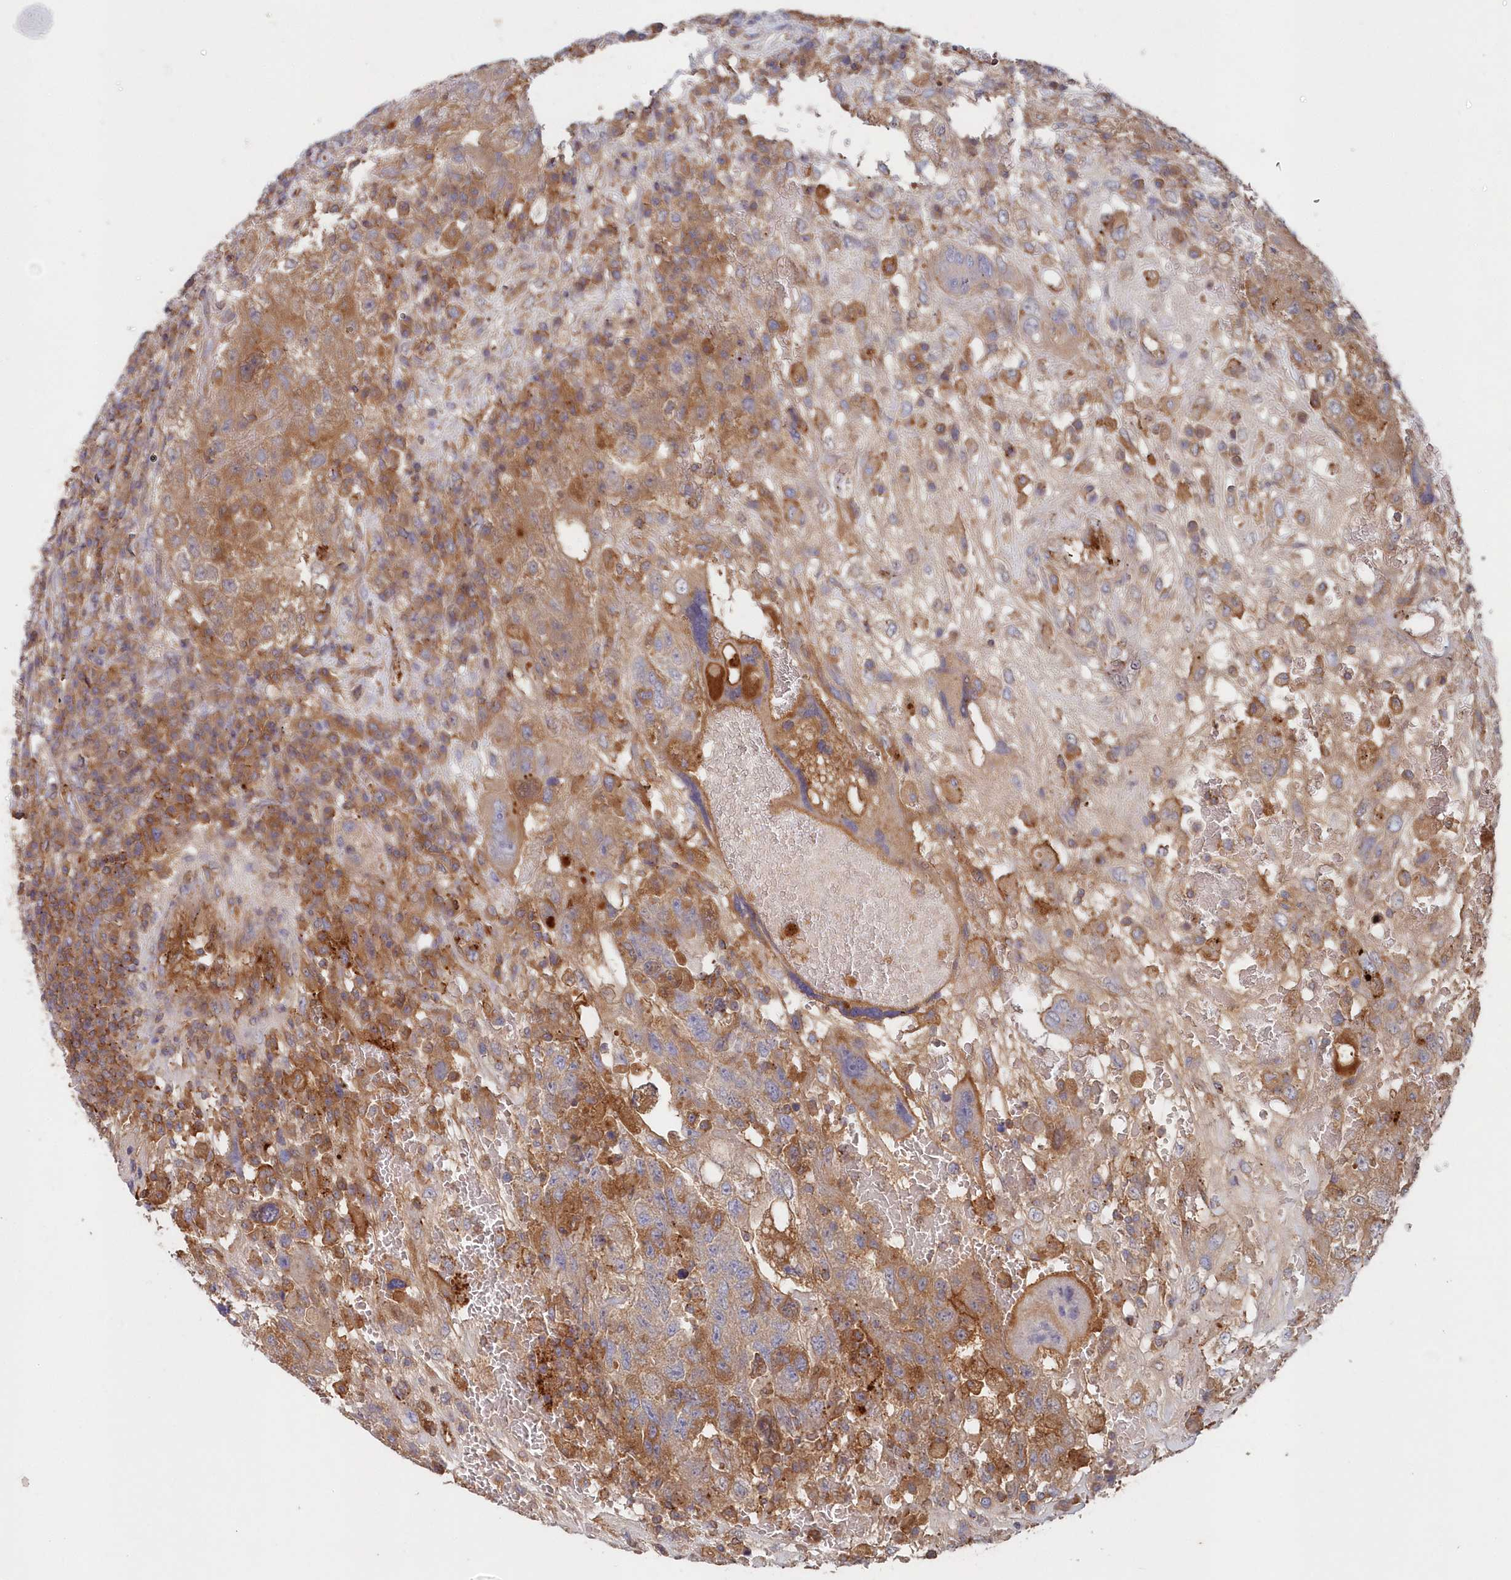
{"staining": {"intensity": "weak", "quantity": "25%-75%", "location": "cytoplasmic/membranous"}, "tissue": "testis cancer", "cell_type": "Tumor cells", "image_type": "cancer", "snomed": [{"axis": "morphology", "description": "Carcinoma, Embryonal, NOS"}, {"axis": "topography", "description": "Testis"}], "caption": "Immunohistochemical staining of embryonal carcinoma (testis) exhibits weak cytoplasmic/membranous protein expression in approximately 25%-75% of tumor cells.", "gene": "ABHD14B", "patient": {"sex": "male", "age": 26}}